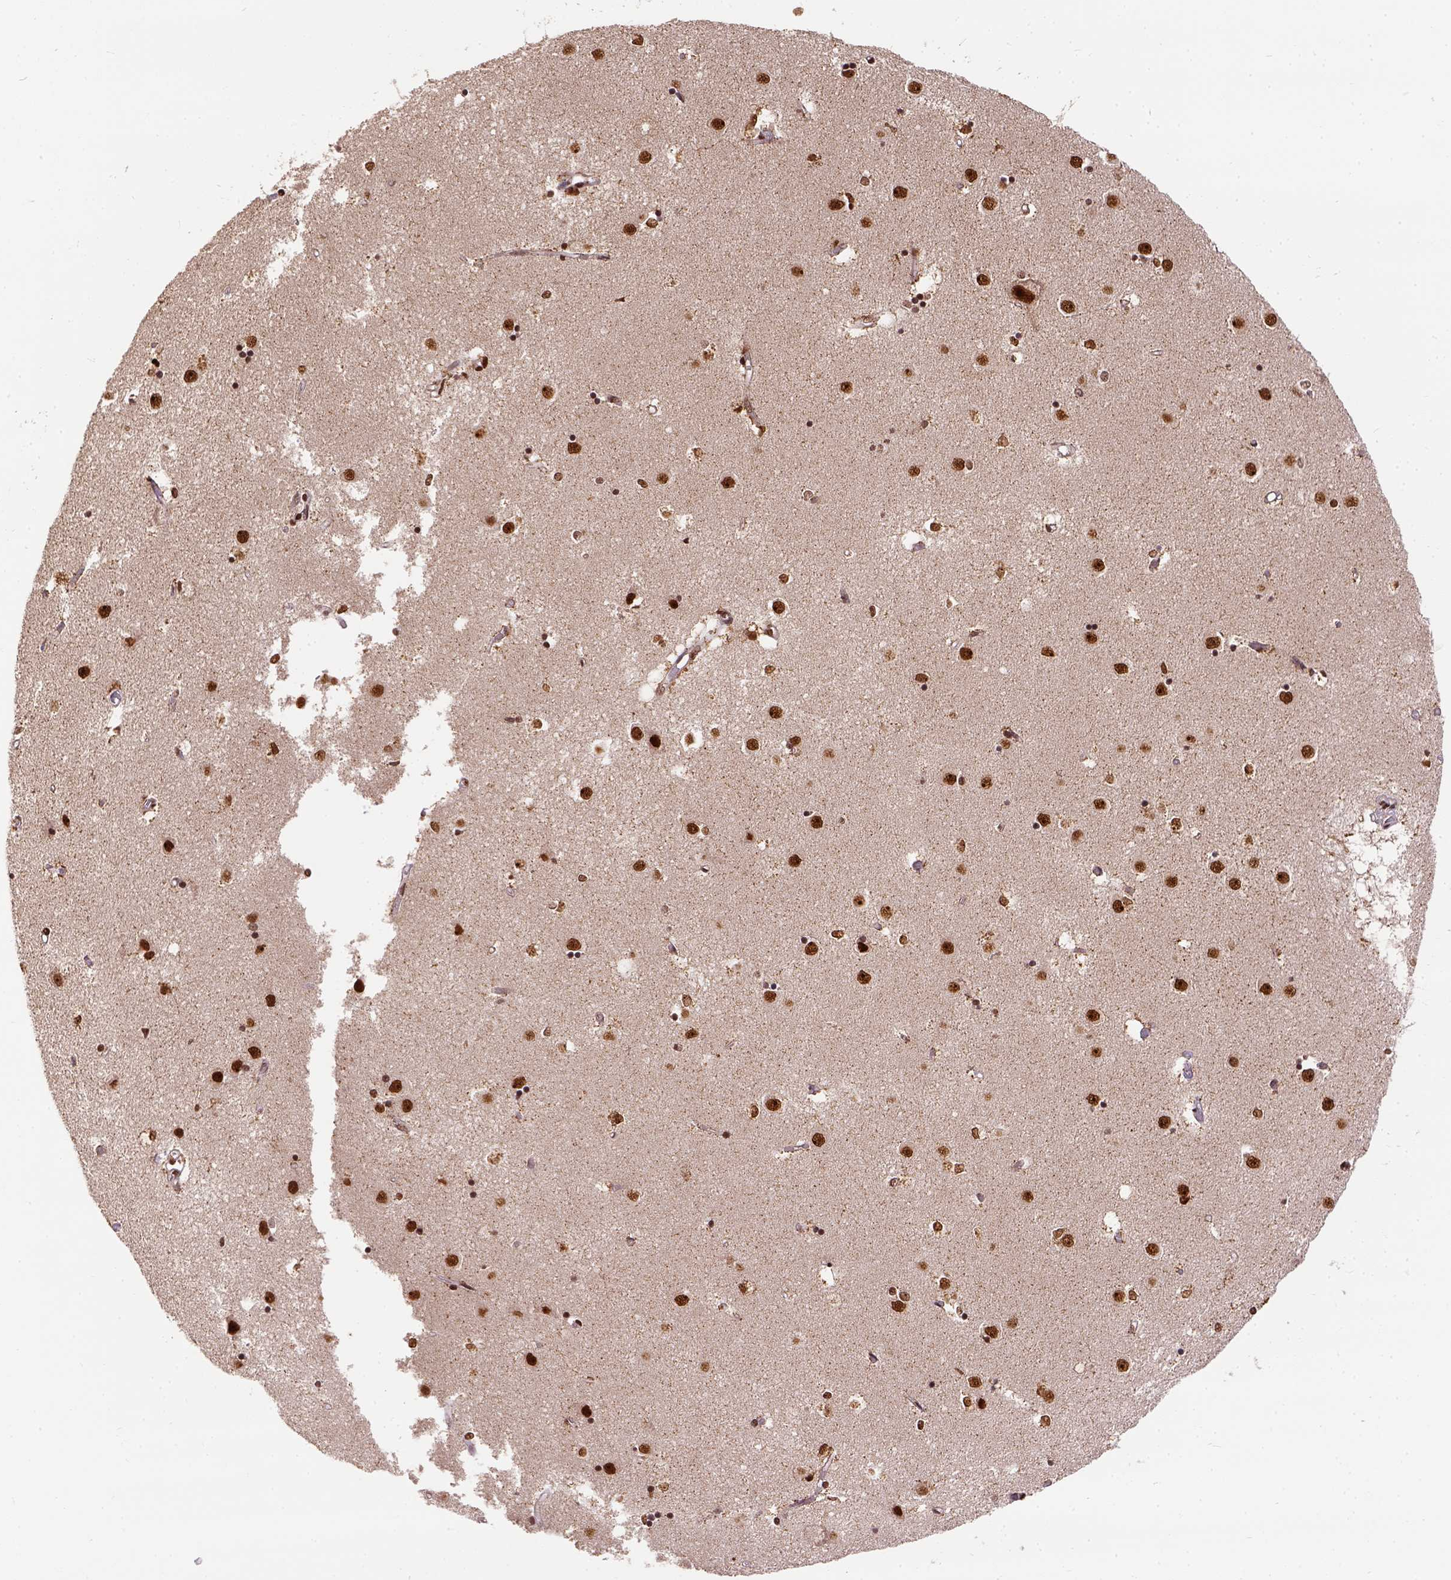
{"staining": {"intensity": "strong", "quantity": ">75%", "location": "nuclear"}, "tissue": "caudate", "cell_type": "Glial cells", "image_type": "normal", "snomed": [{"axis": "morphology", "description": "Normal tissue, NOS"}, {"axis": "topography", "description": "Lateral ventricle wall"}], "caption": "Immunohistochemical staining of unremarkable human caudate reveals high levels of strong nuclear positivity in approximately >75% of glial cells.", "gene": "NACC1", "patient": {"sex": "male", "age": 54}}